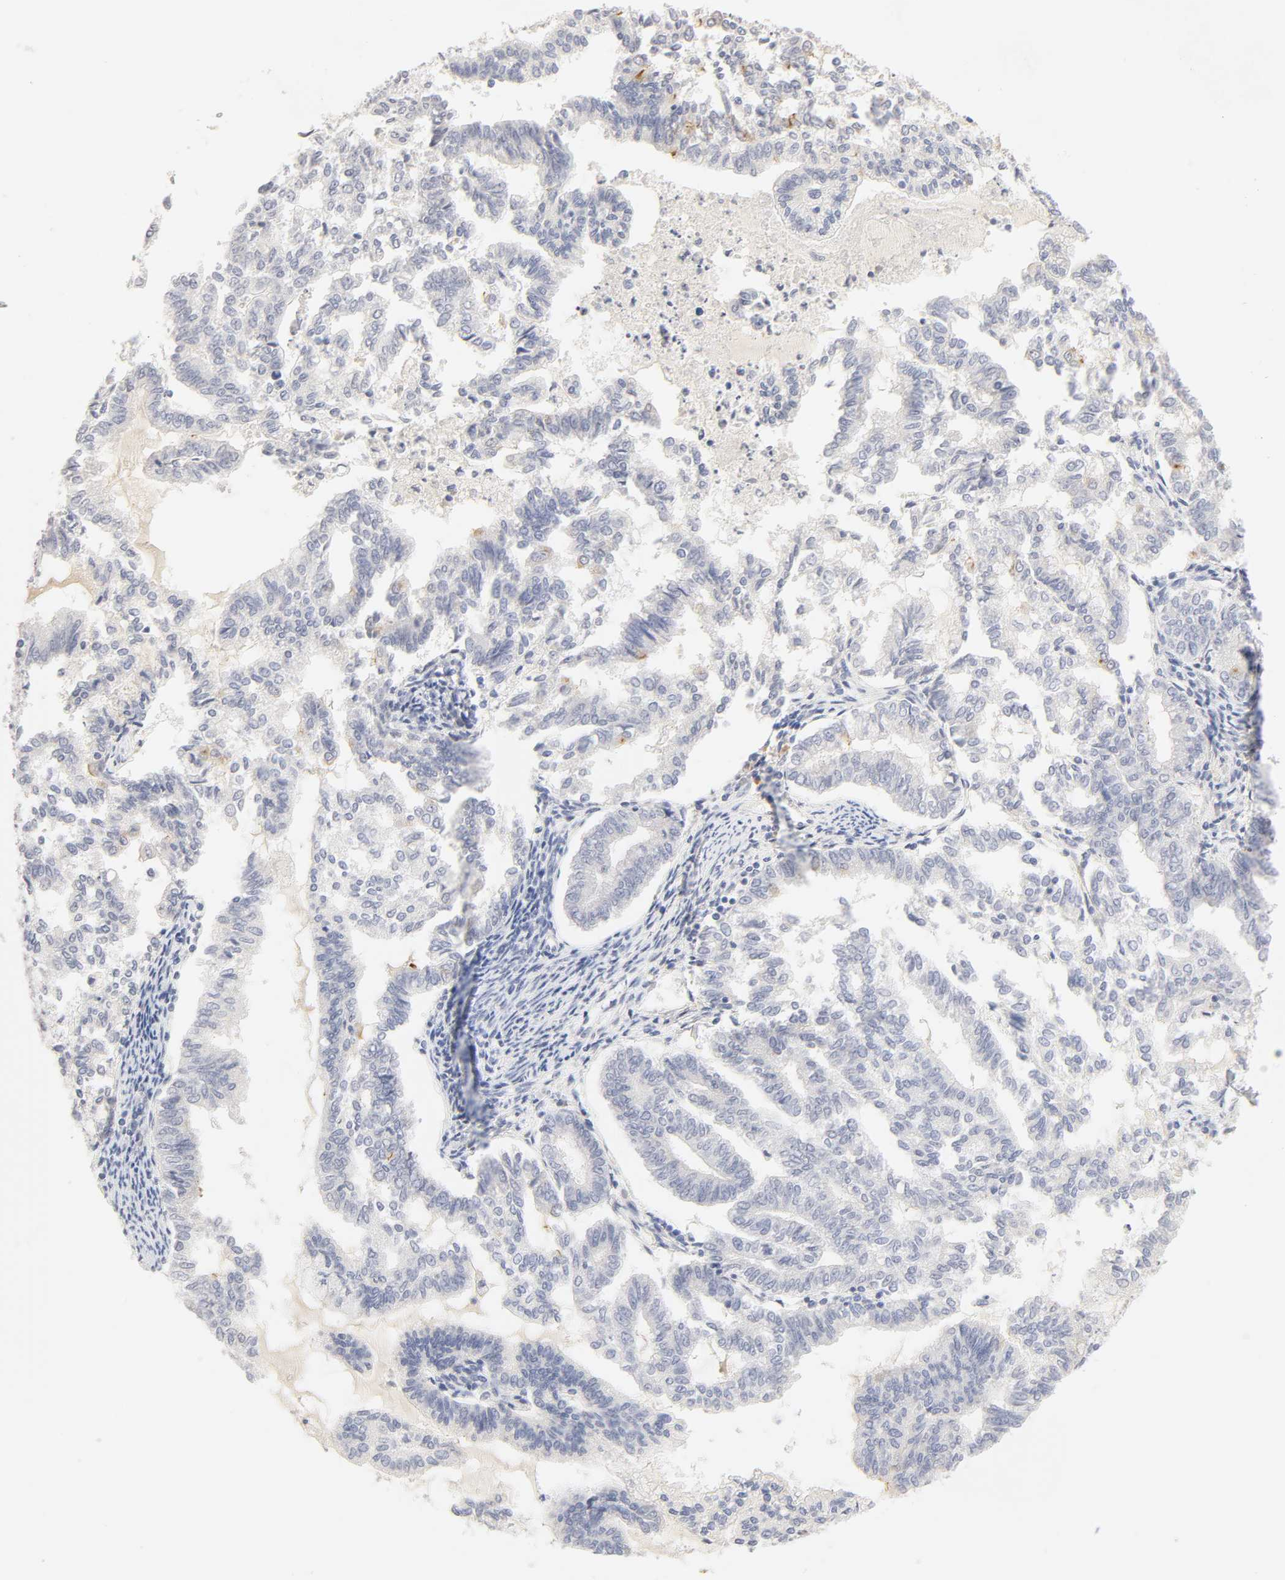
{"staining": {"intensity": "negative", "quantity": "none", "location": "none"}, "tissue": "endometrial cancer", "cell_type": "Tumor cells", "image_type": "cancer", "snomed": [{"axis": "morphology", "description": "Adenocarcinoma, NOS"}, {"axis": "topography", "description": "Endometrium"}], "caption": "IHC photomicrograph of adenocarcinoma (endometrial) stained for a protein (brown), which shows no positivity in tumor cells.", "gene": "CYP4B1", "patient": {"sex": "female", "age": 79}}